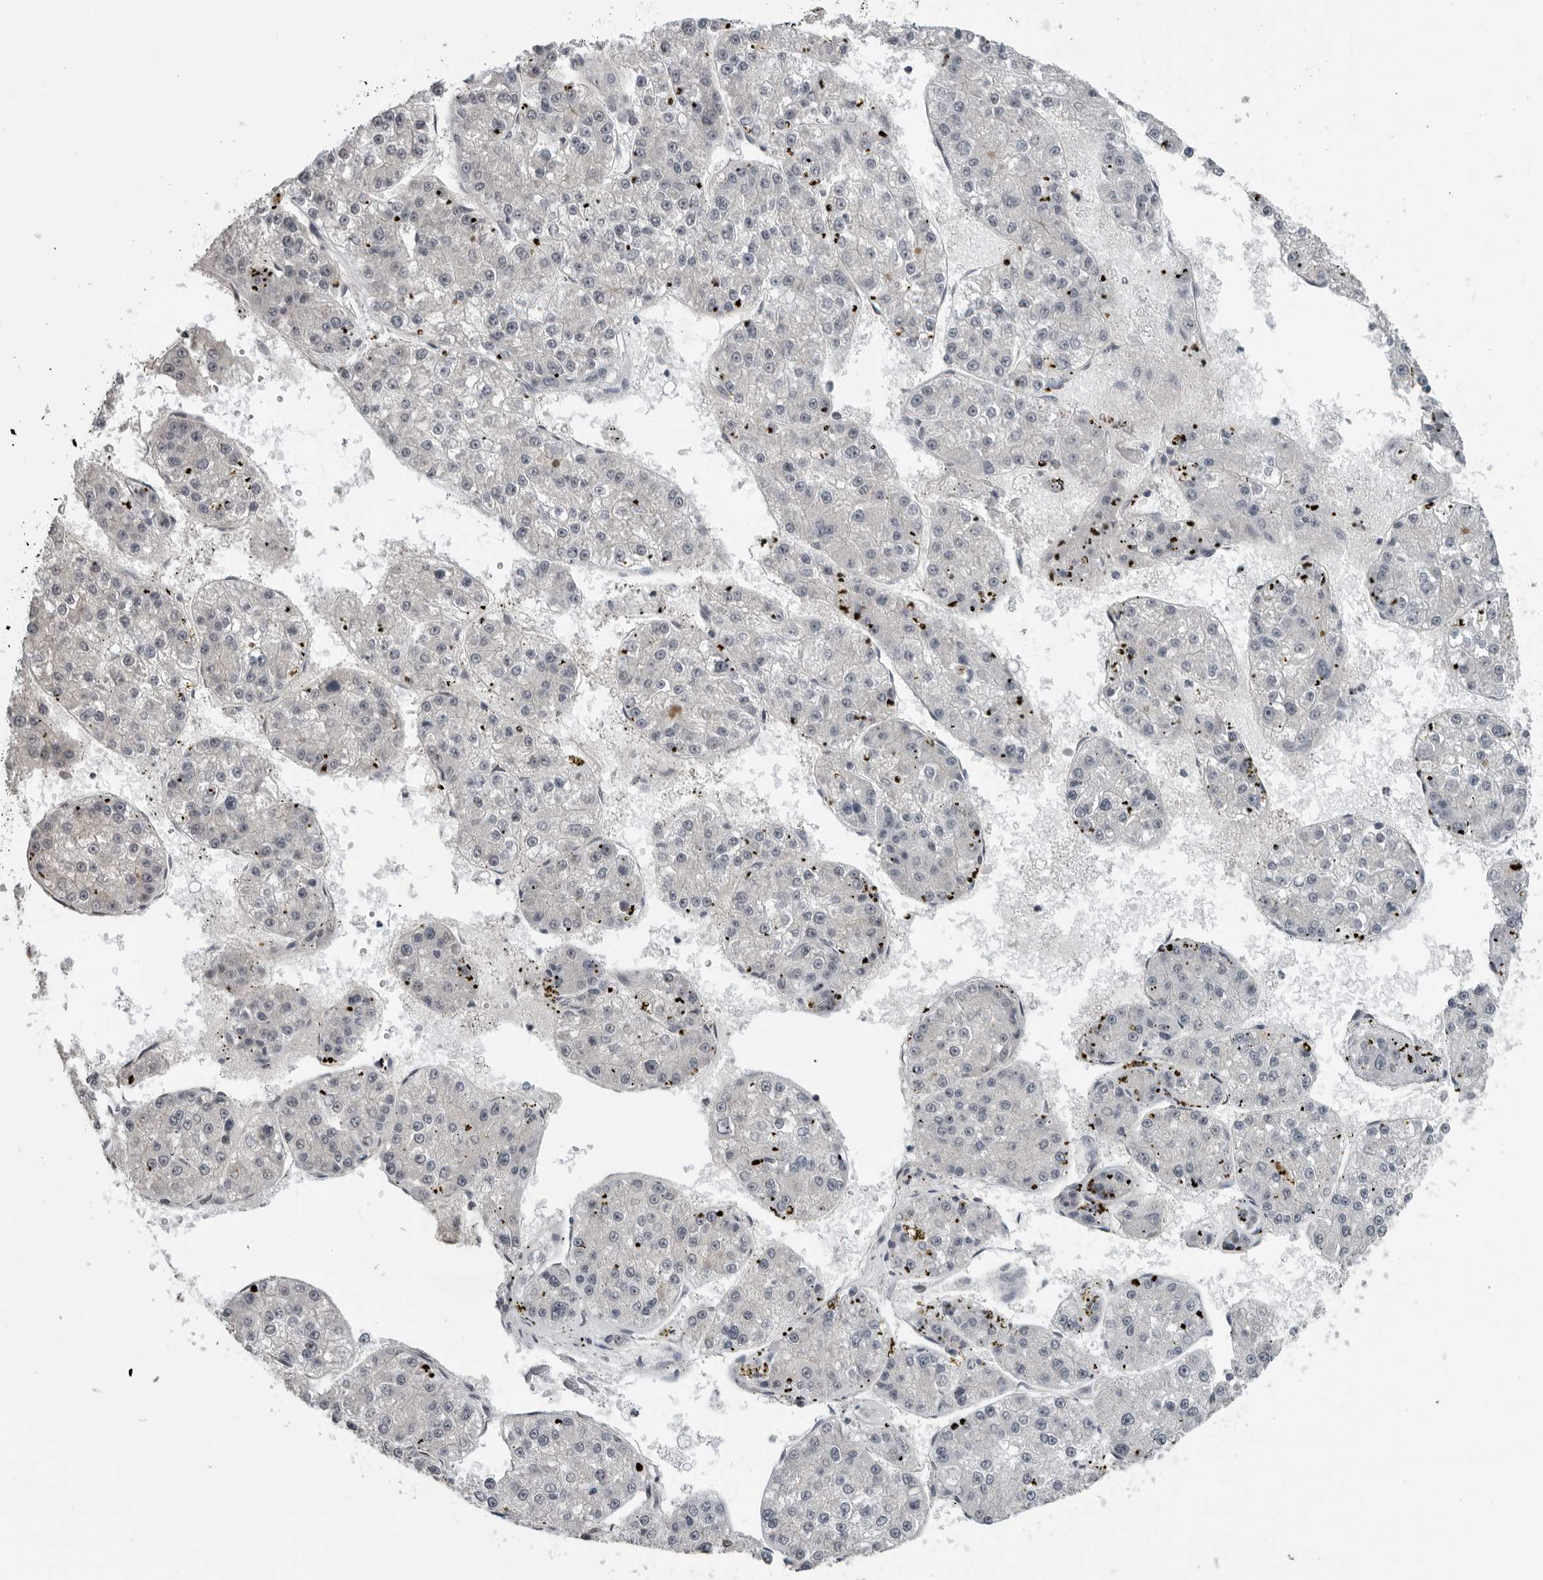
{"staining": {"intensity": "negative", "quantity": "none", "location": "none"}, "tissue": "liver cancer", "cell_type": "Tumor cells", "image_type": "cancer", "snomed": [{"axis": "morphology", "description": "Carcinoma, Hepatocellular, NOS"}, {"axis": "topography", "description": "Liver"}], "caption": "Micrograph shows no protein expression in tumor cells of liver hepatocellular carcinoma tissue. Brightfield microscopy of immunohistochemistry stained with DAB (3,3'-diaminobenzidine) (brown) and hematoxylin (blue), captured at high magnification.", "gene": "PRRX2", "patient": {"sex": "female", "age": 73}}